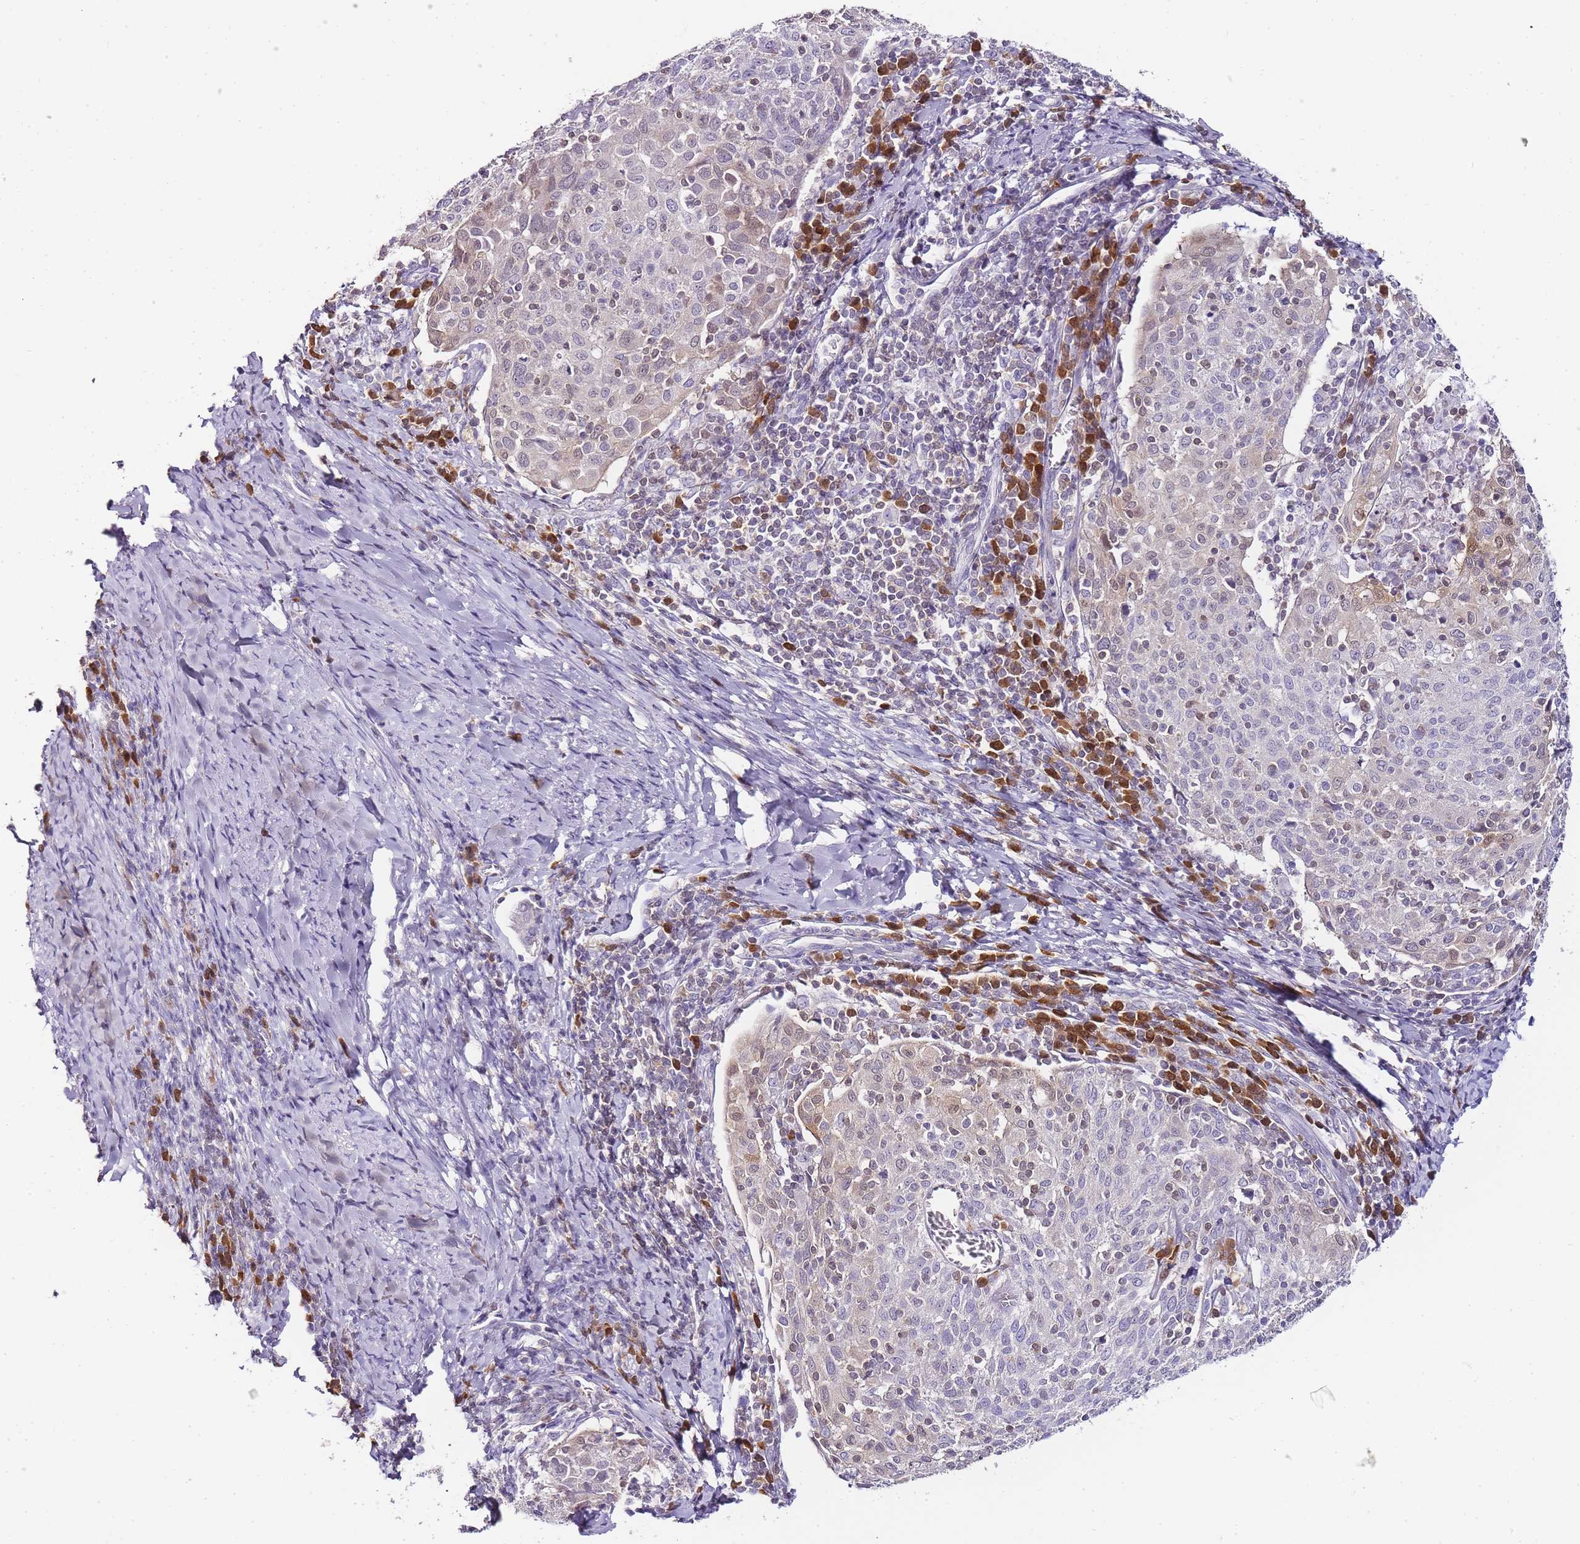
{"staining": {"intensity": "weak", "quantity": "<25%", "location": "cytoplasmic/membranous,nuclear"}, "tissue": "cervical cancer", "cell_type": "Tumor cells", "image_type": "cancer", "snomed": [{"axis": "morphology", "description": "Squamous cell carcinoma, NOS"}, {"axis": "topography", "description": "Cervix"}], "caption": "Tumor cells show no significant protein expression in cervical squamous cell carcinoma.", "gene": "ZBP1", "patient": {"sex": "female", "age": 52}}